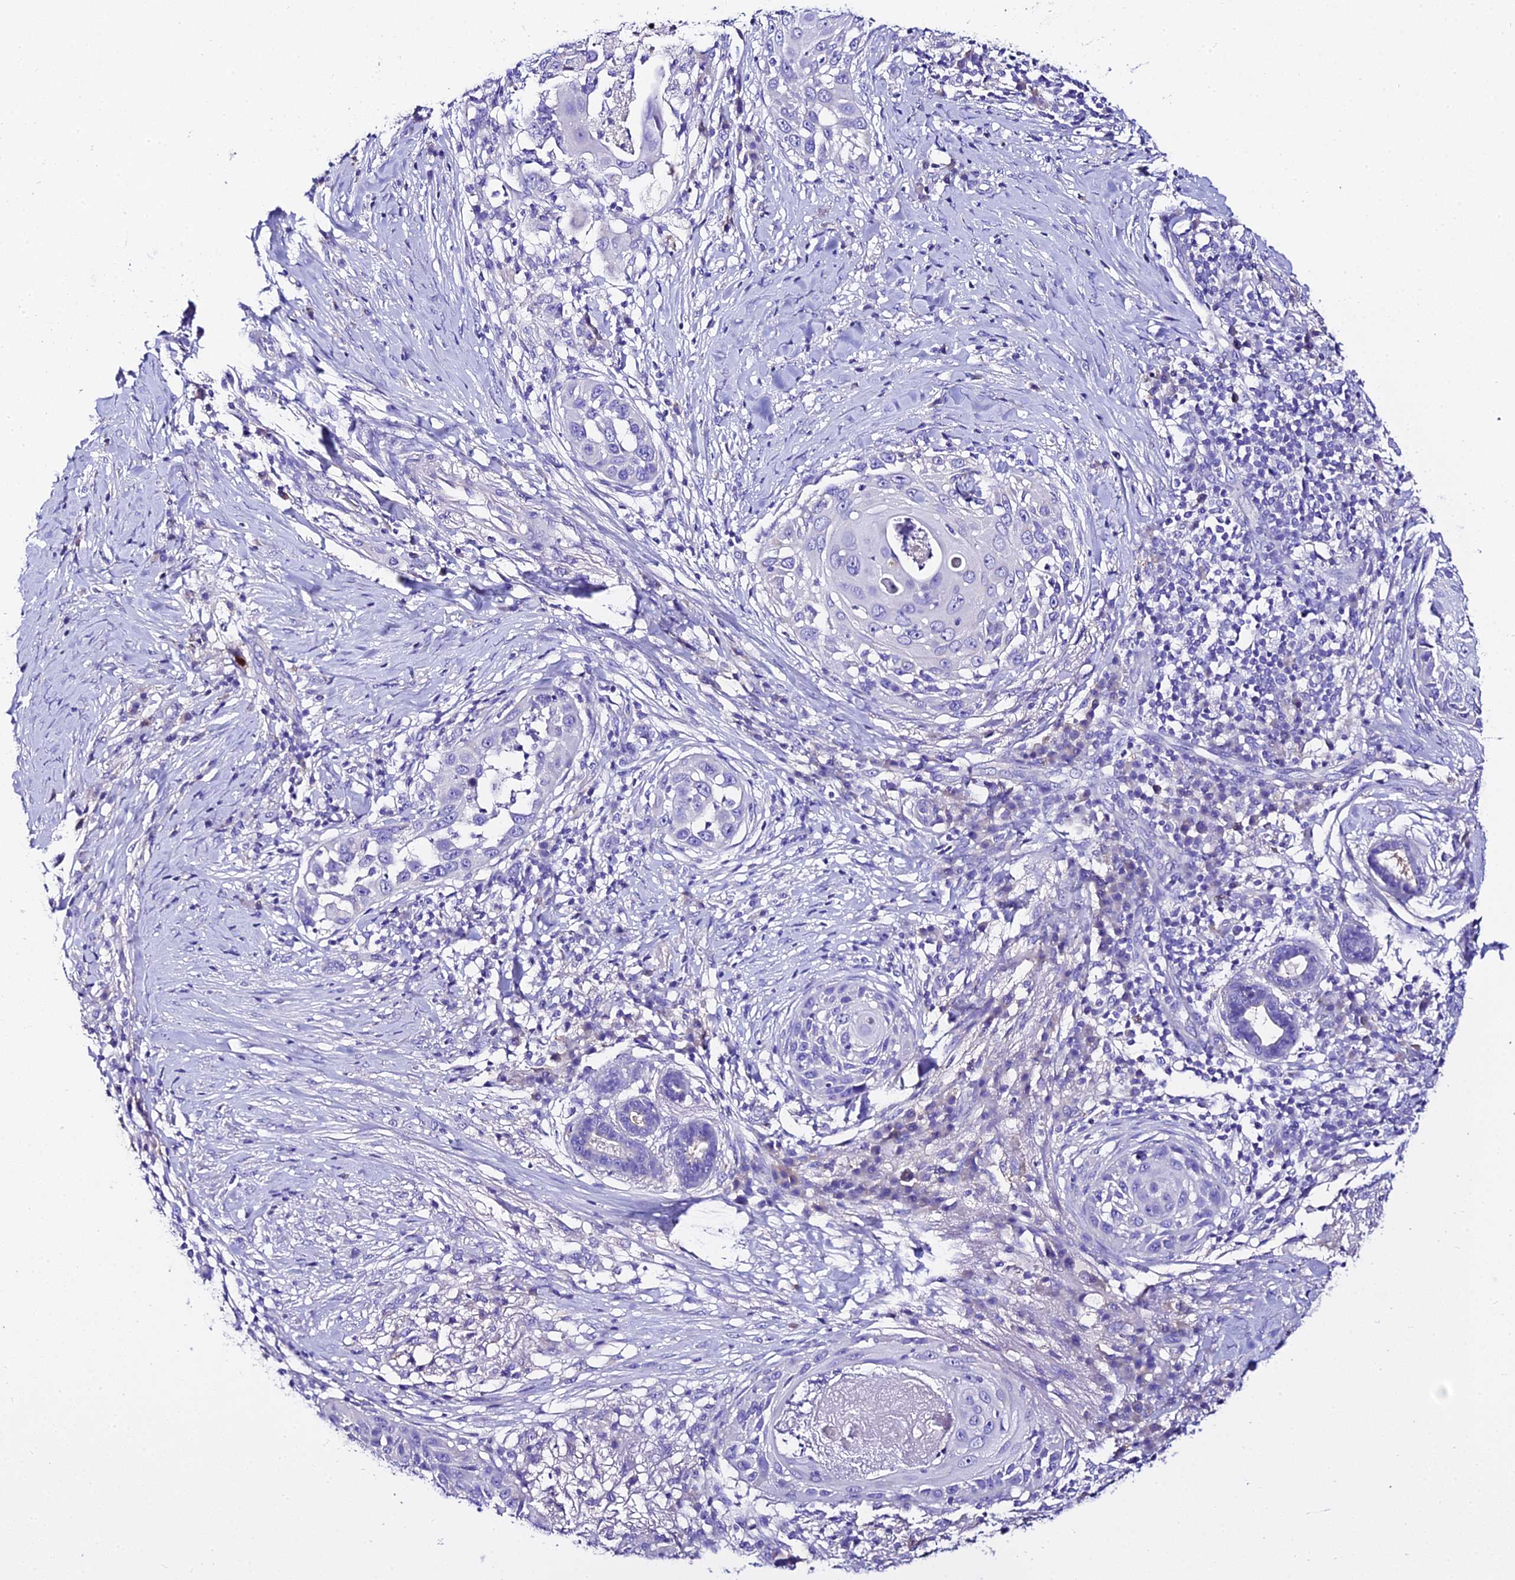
{"staining": {"intensity": "negative", "quantity": "none", "location": "none"}, "tissue": "skin cancer", "cell_type": "Tumor cells", "image_type": "cancer", "snomed": [{"axis": "morphology", "description": "Squamous cell carcinoma, NOS"}, {"axis": "topography", "description": "Skin"}], "caption": "Protein analysis of skin squamous cell carcinoma shows no significant expression in tumor cells. (Brightfield microscopy of DAB (3,3'-diaminobenzidine) immunohistochemistry (IHC) at high magnification).", "gene": "TMEM117", "patient": {"sex": "female", "age": 44}}